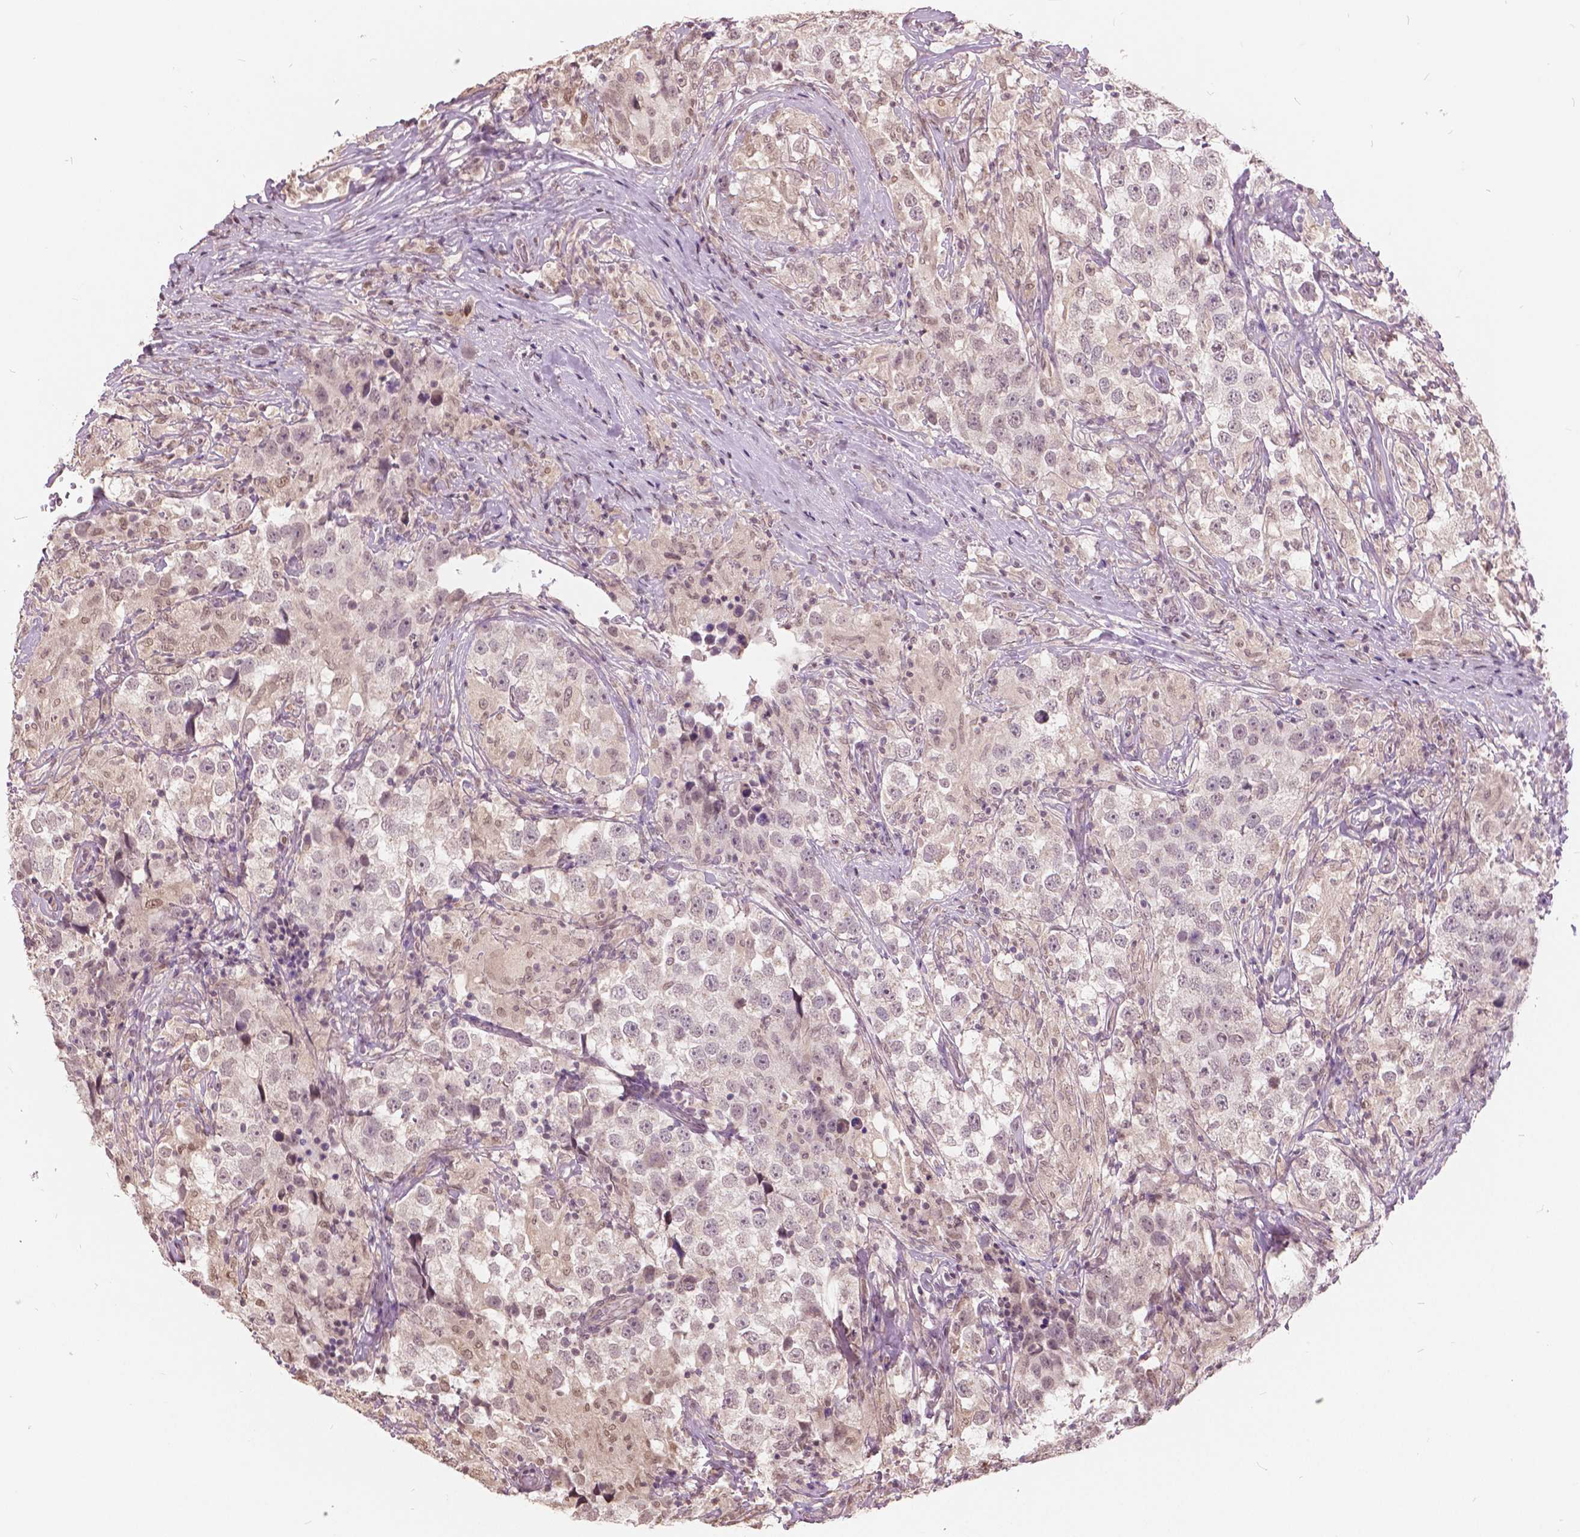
{"staining": {"intensity": "weak", "quantity": ">75%", "location": "nuclear"}, "tissue": "testis cancer", "cell_type": "Tumor cells", "image_type": "cancer", "snomed": [{"axis": "morphology", "description": "Seminoma, NOS"}, {"axis": "topography", "description": "Testis"}], "caption": "An immunohistochemistry (IHC) photomicrograph of neoplastic tissue is shown. Protein staining in brown highlights weak nuclear positivity in testis cancer within tumor cells. (DAB = brown stain, brightfield microscopy at high magnification).", "gene": "HOXA10", "patient": {"sex": "male", "age": 46}}